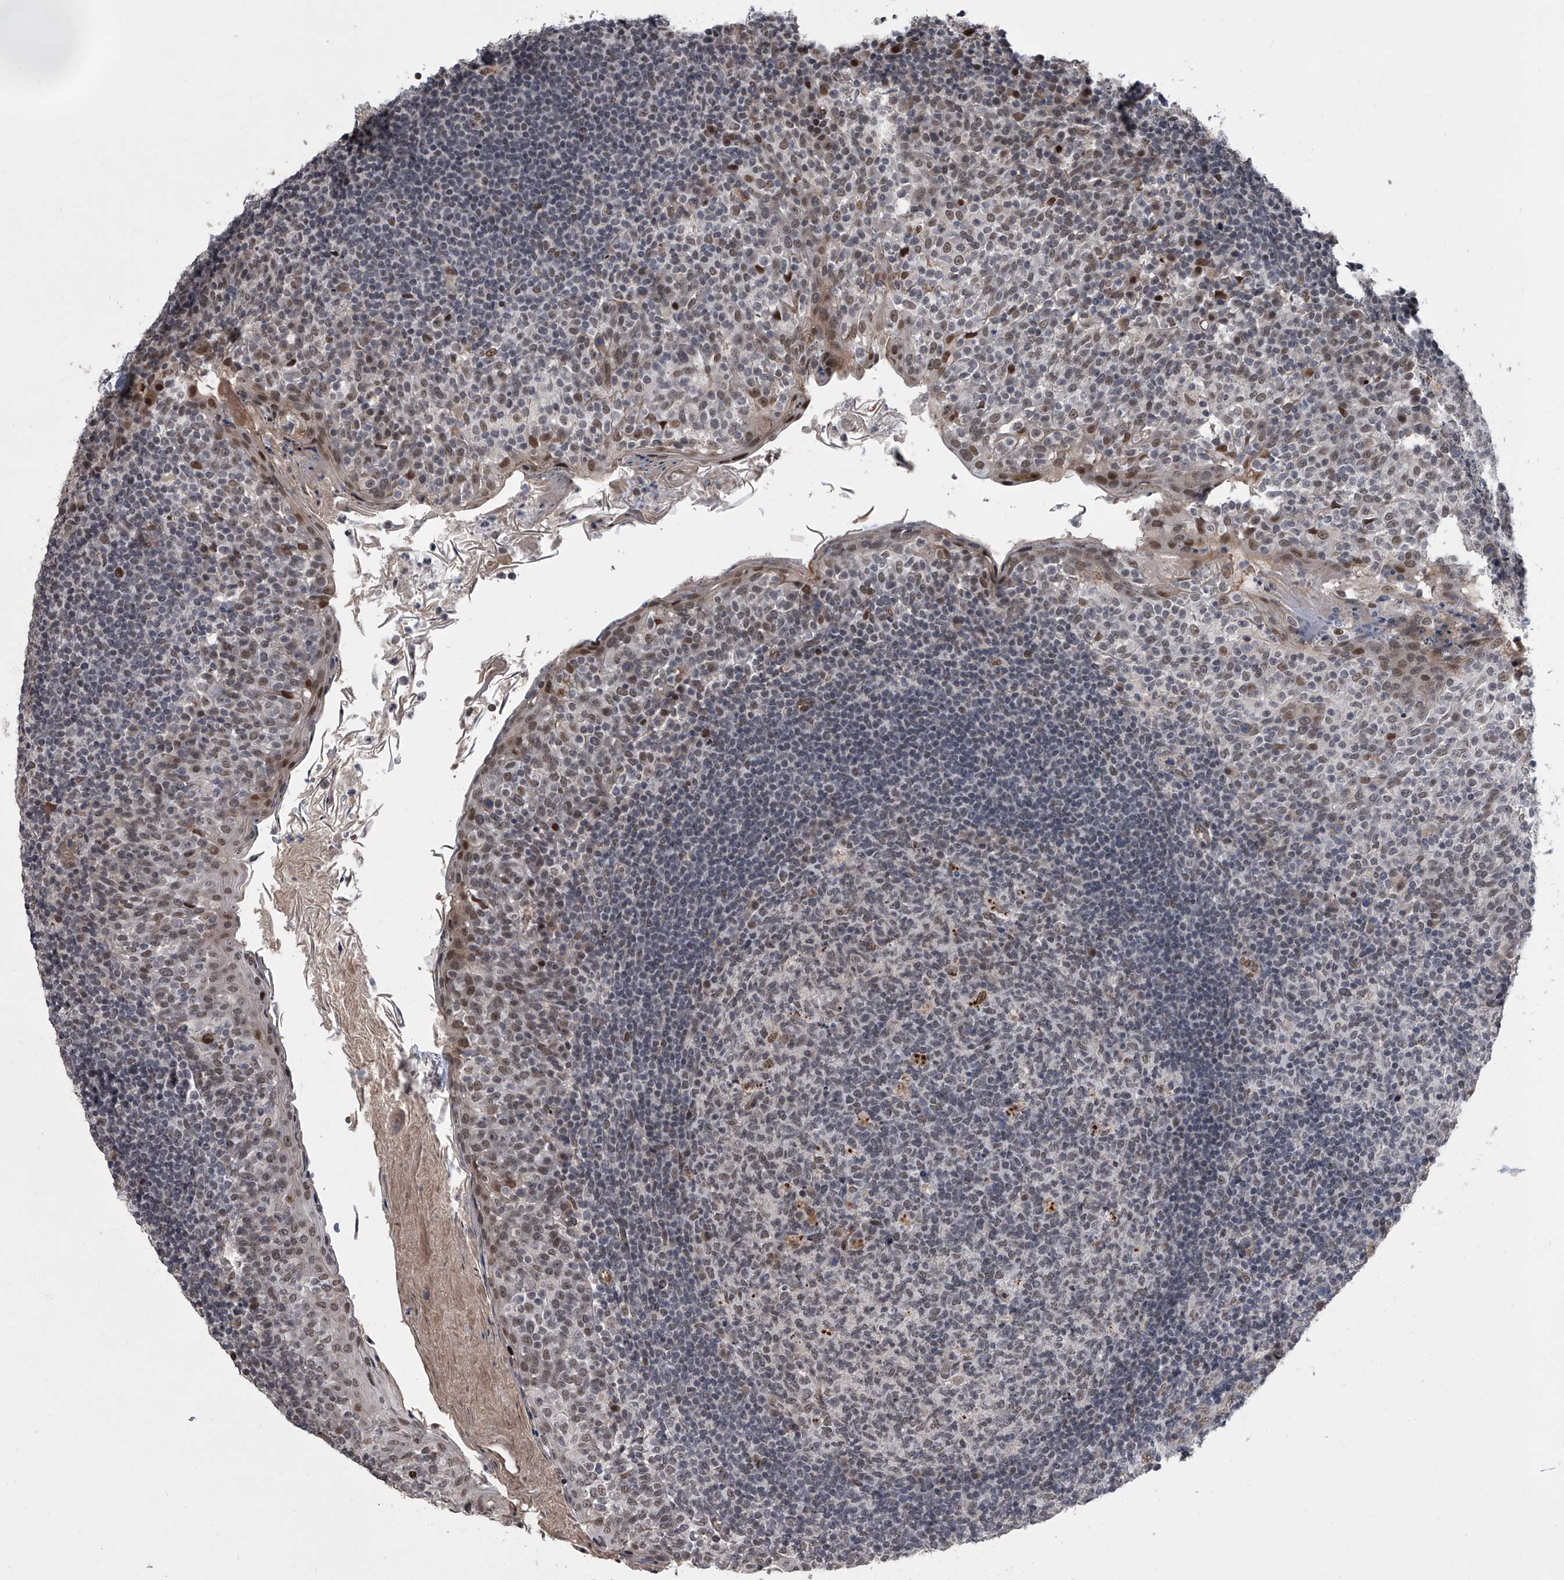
{"staining": {"intensity": "negative", "quantity": "none", "location": "none"}, "tissue": "tonsil", "cell_type": "Germinal center cells", "image_type": "normal", "snomed": [{"axis": "morphology", "description": "Normal tissue, NOS"}, {"axis": "topography", "description": "Tonsil"}], "caption": "IHC photomicrograph of unremarkable human tonsil stained for a protein (brown), which displays no staining in germinal center cells.", "gene": "ZNF426", "patient": {"sex": "female", "age": 19}}